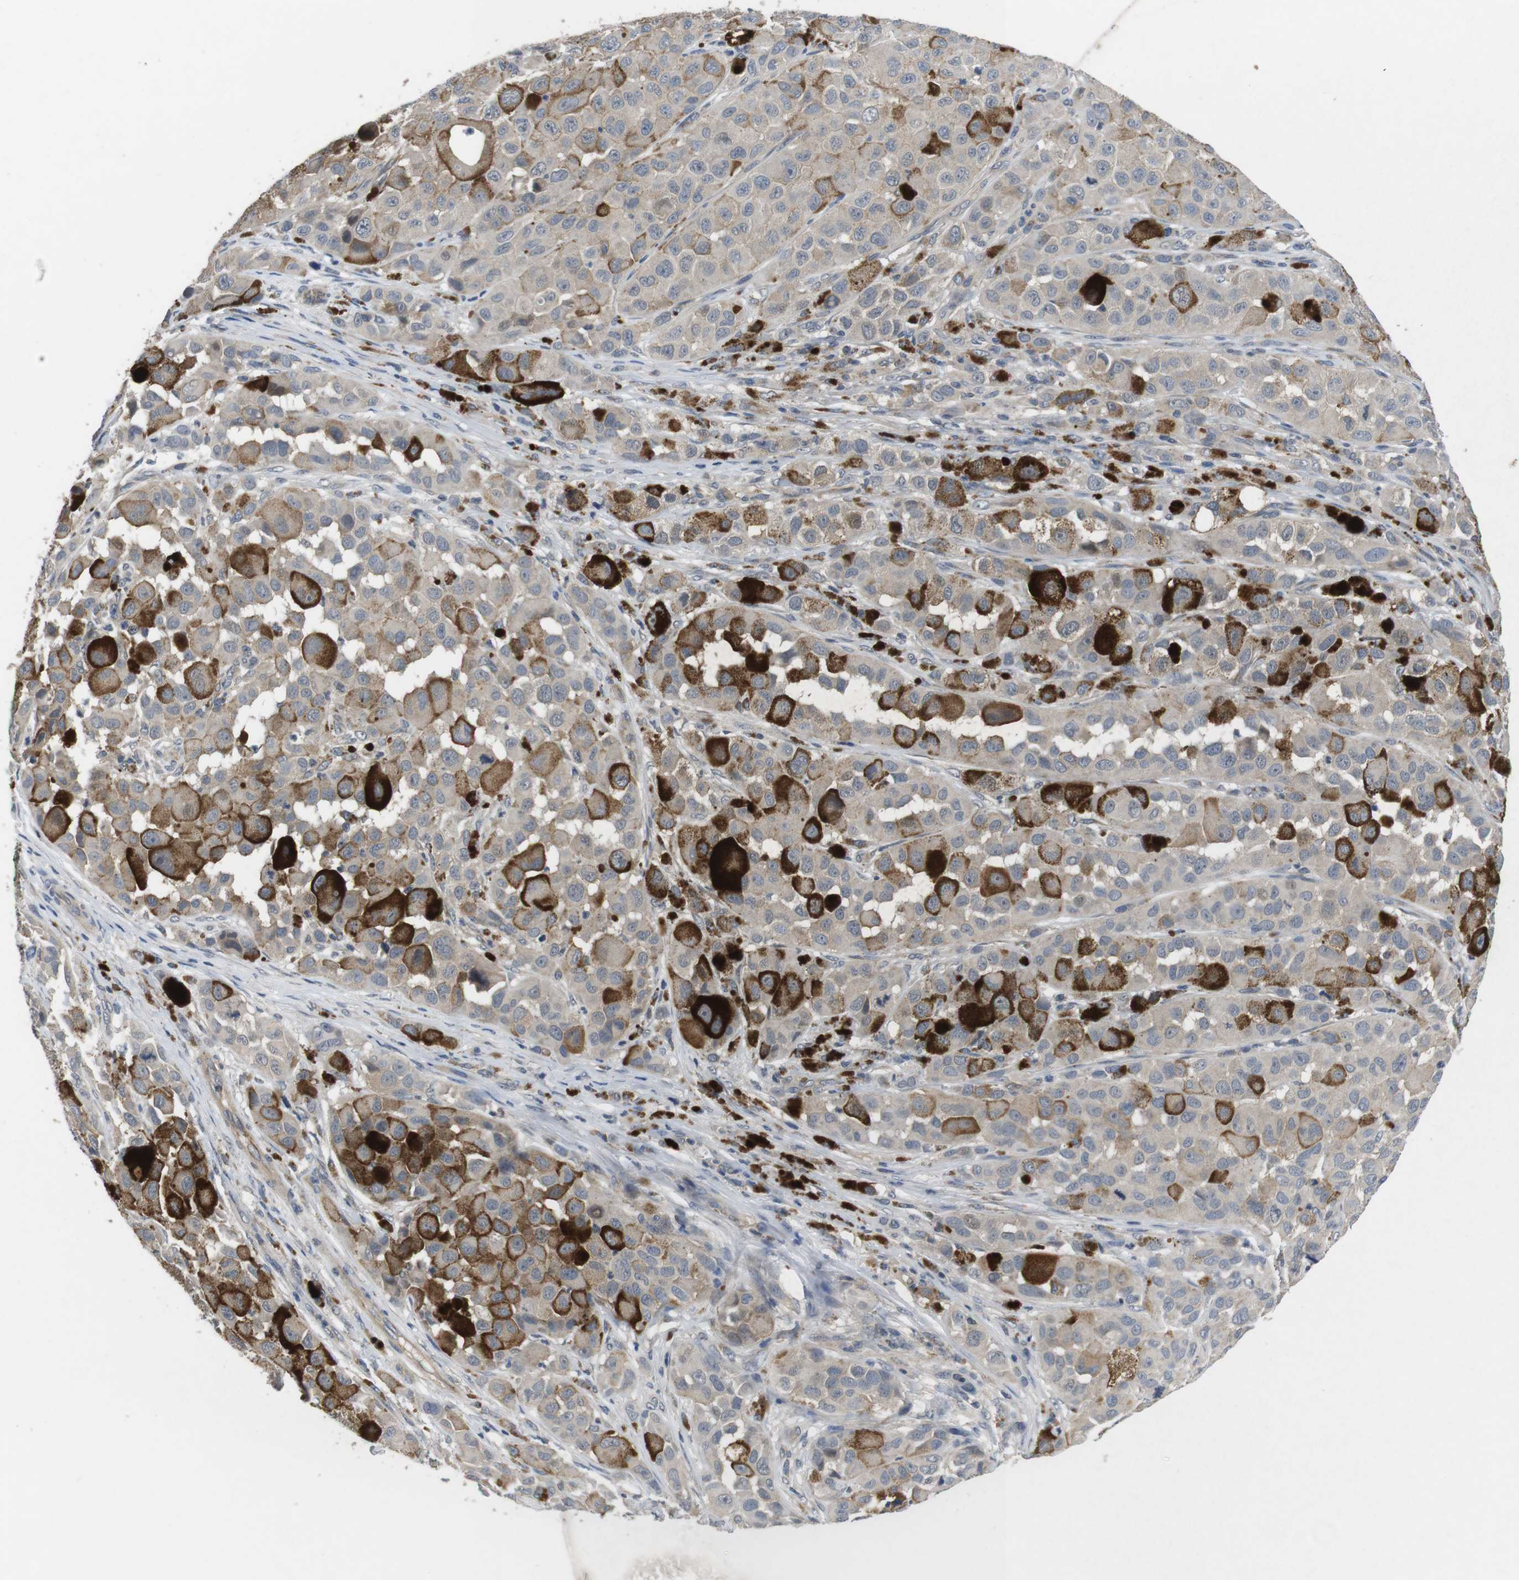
{"staining": {"intensity": "weak", "quantity": "25%-75%", "location": "cytoplasmic/membranous"}, "tissue": "melanoma", "cell_type": "Tumor cells", "image_type": "cancer", "snomed": [{"axis": "morphology", "description": "Malignant melanoma, NOS"}, {"axis": "topography", "description": "Skin"}], "caption": "Malignant melanoma stained with a protein marker displays weak staining in tumor cells.", "gene": "ADGRL3", "patient": {"sex": "male", "age": 96}}